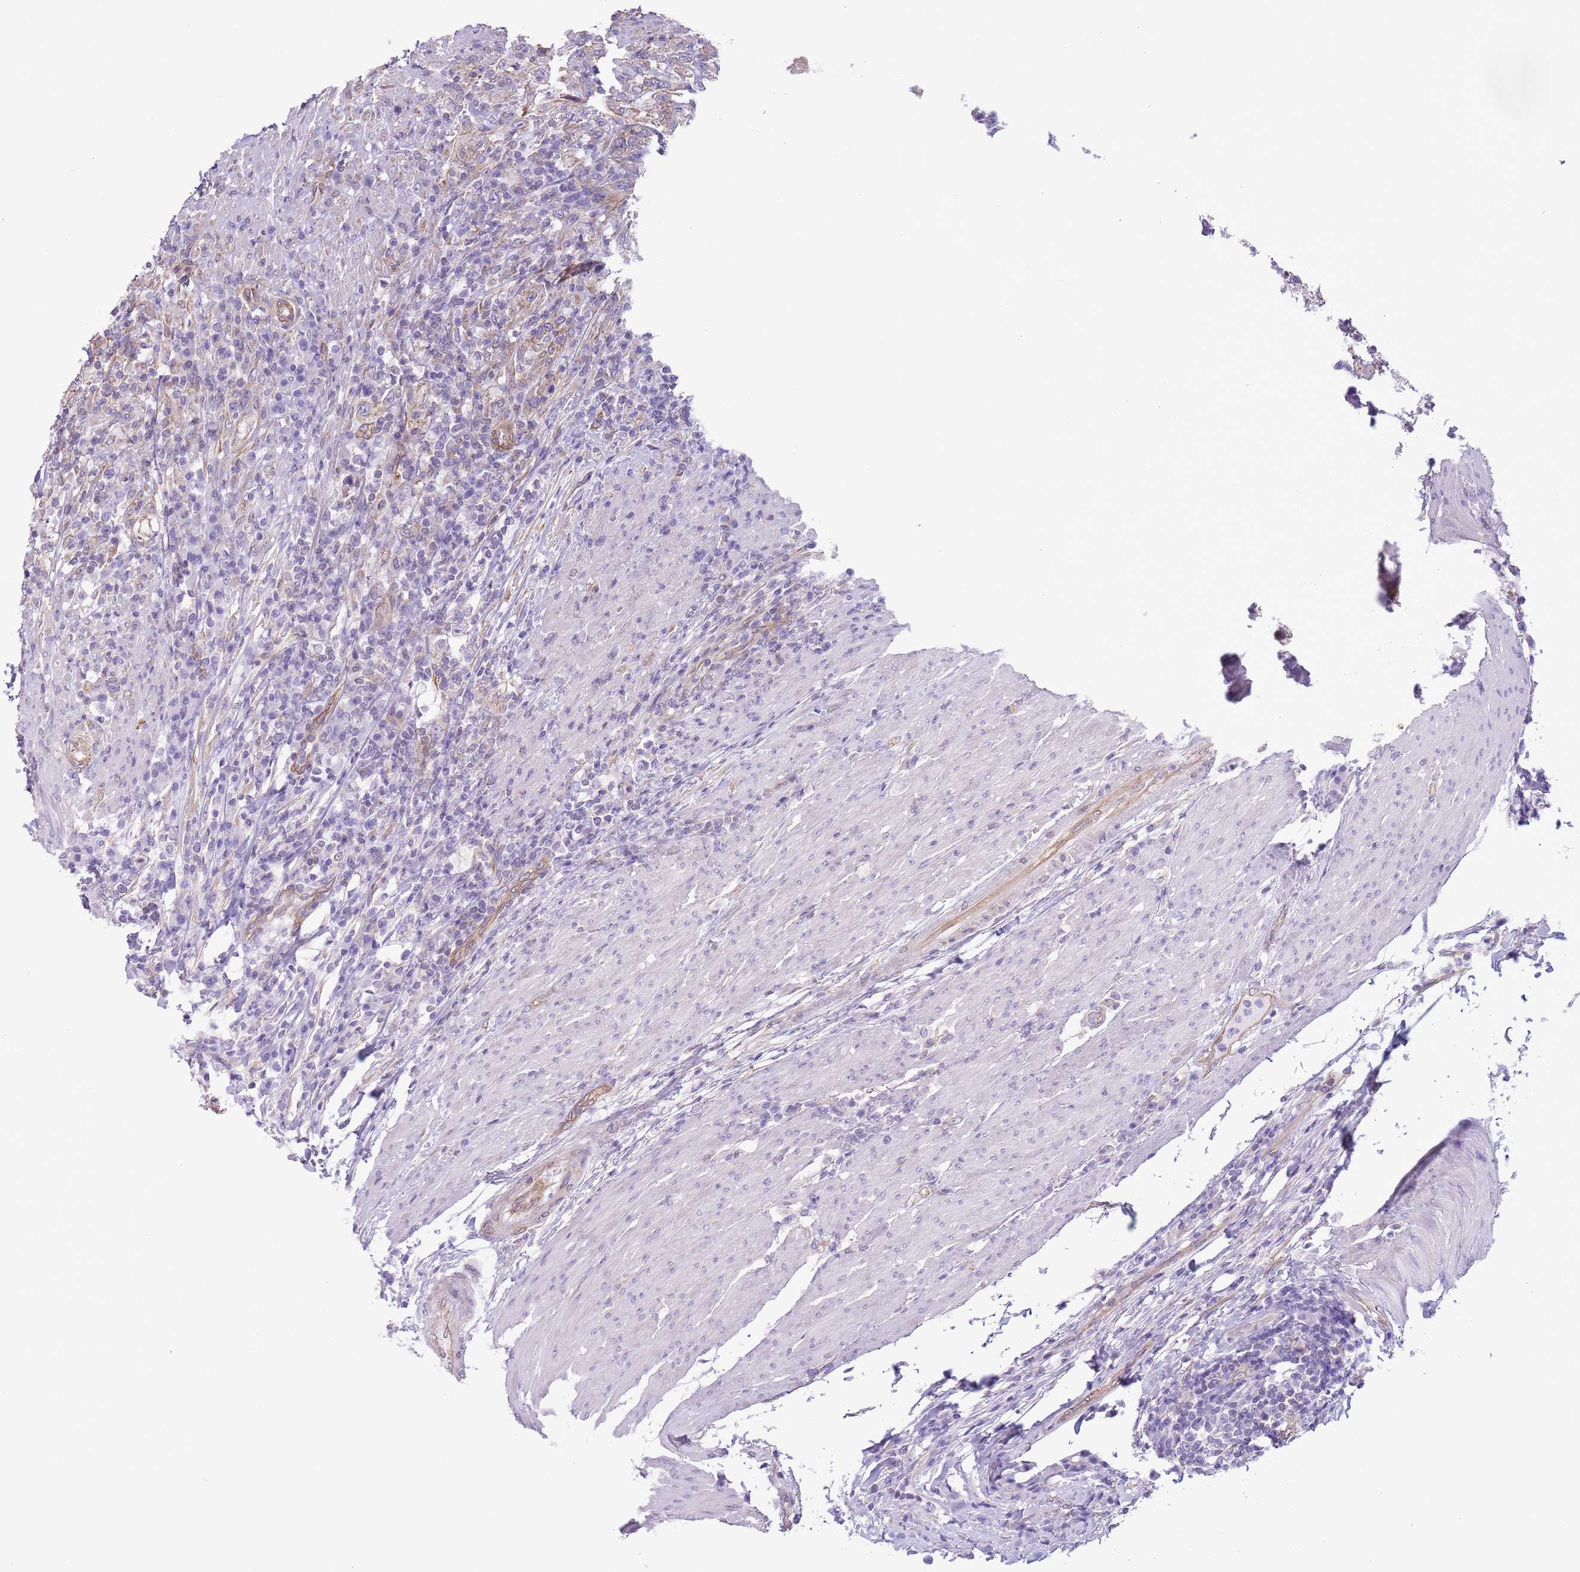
{"staining": {"intensity": "negative", "quantity": "none", "location": "none"}, "tissue": "urothelial cancer", "cell_type": "Tumor cells", "image_type": "cancer", "snomed": [{"axis": "morphology", "description": "Urothelial carcinoma, High grade"}, {"axis": "topography", "description": "Urinary bladder"}], "caption": "There is no significant staining in tumor cells of urothelial cancer.", "gene": "RBP3", "patient": {"sex": "male", "age": 61}}